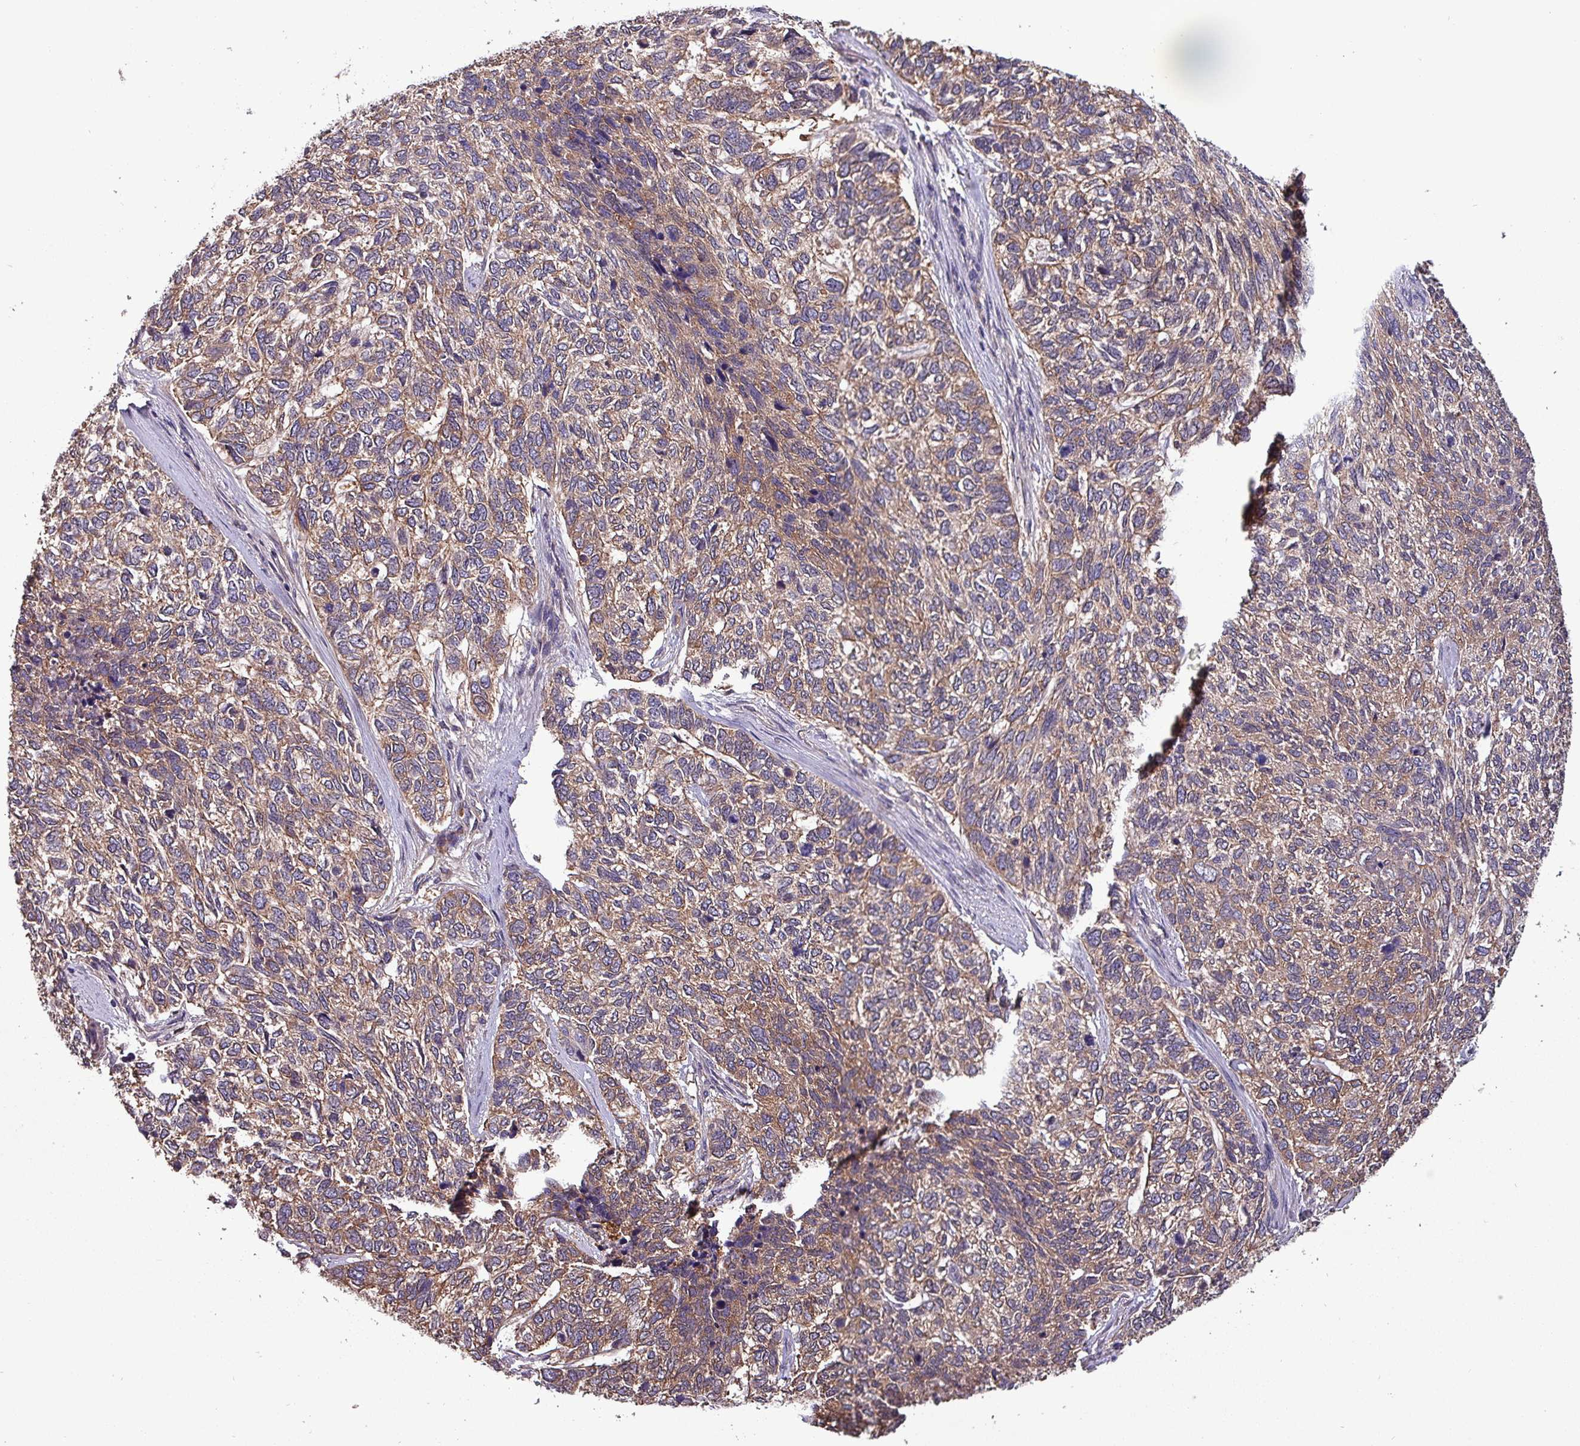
{"staining": {"intensity": "moderate", "quantity": ">75%", "location": "cytoplasmic/membranous"}, "tissue": "skin cancer", "cell_type": "Tumor cells", "image_type": "cancer", "snomed": [{"axis": "morphology", "description": "Basal cell carcinoma"}, {"axis": "topography", "description": "Skin"}], "caption": "Approximately >75% of tumor cells in skin cancer display moderate cytoplasmic/membranous protein staining as visualized by brown immunohistochemical staining.", "gene": "PAFAH1B2", "patient": {"sex": "female", "age": 65}}